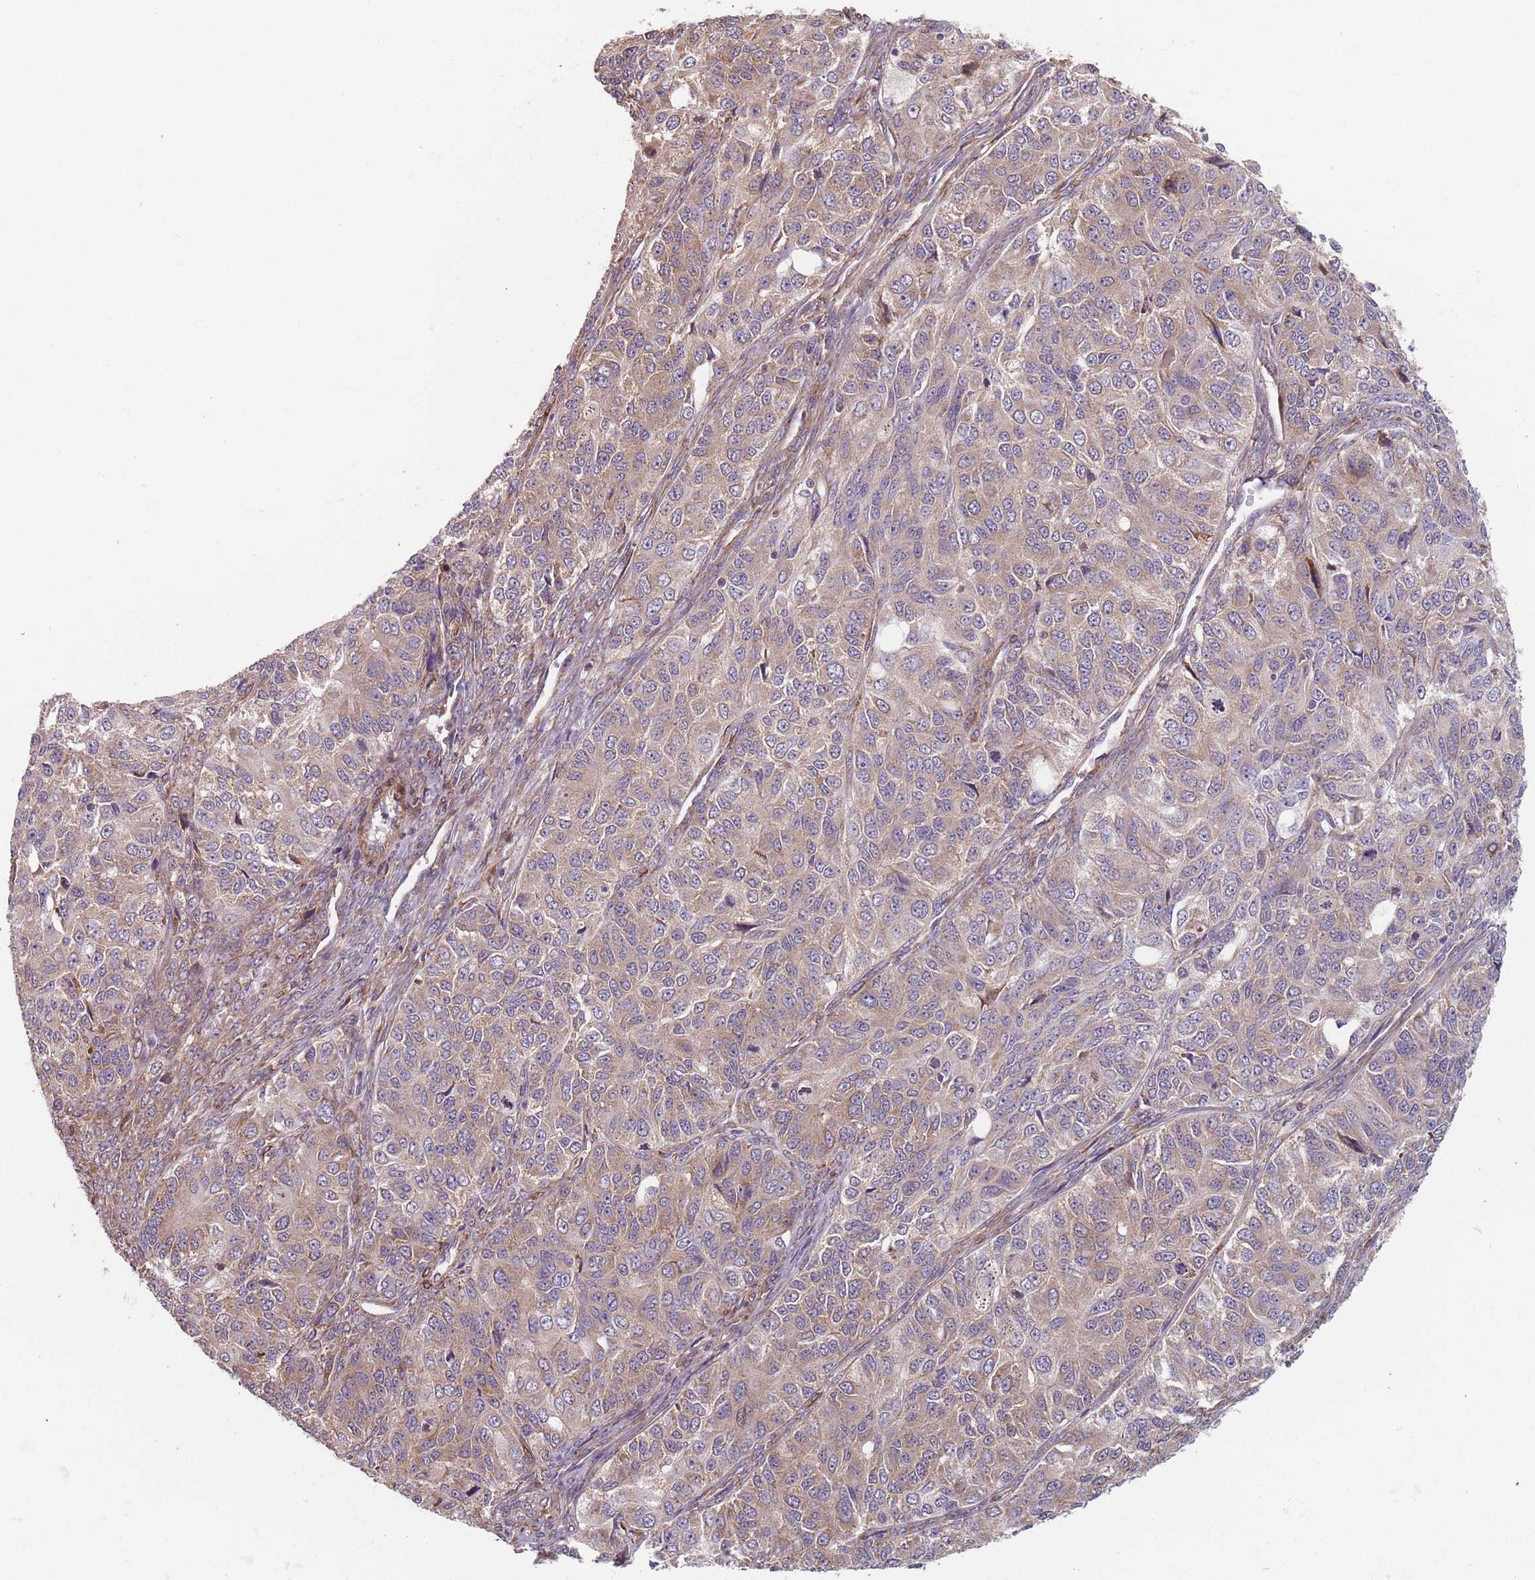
{"staining": {"intensity": "weak", "quantity": "25%-75%", "location": "cytoplasmic/membranous"}, "tissue": "ovarian cancer", "cell_type": "Tumor cells", "image_type": "cancer", "snomed": [{"axis": "morphology", "description": "Carcinoma, endometroid"}, {"axis": "topography", "description": "Ovary"}], "caption": "Endometroid carcinoma (ovarian) was stained to show a protein in brown. There is low levels of weak cytoplasmic/membranous staining in approximately 25%-75% of tumor cells.", "gene": "NOTCH3", "patient": {"sex": "female", "age": 51}}